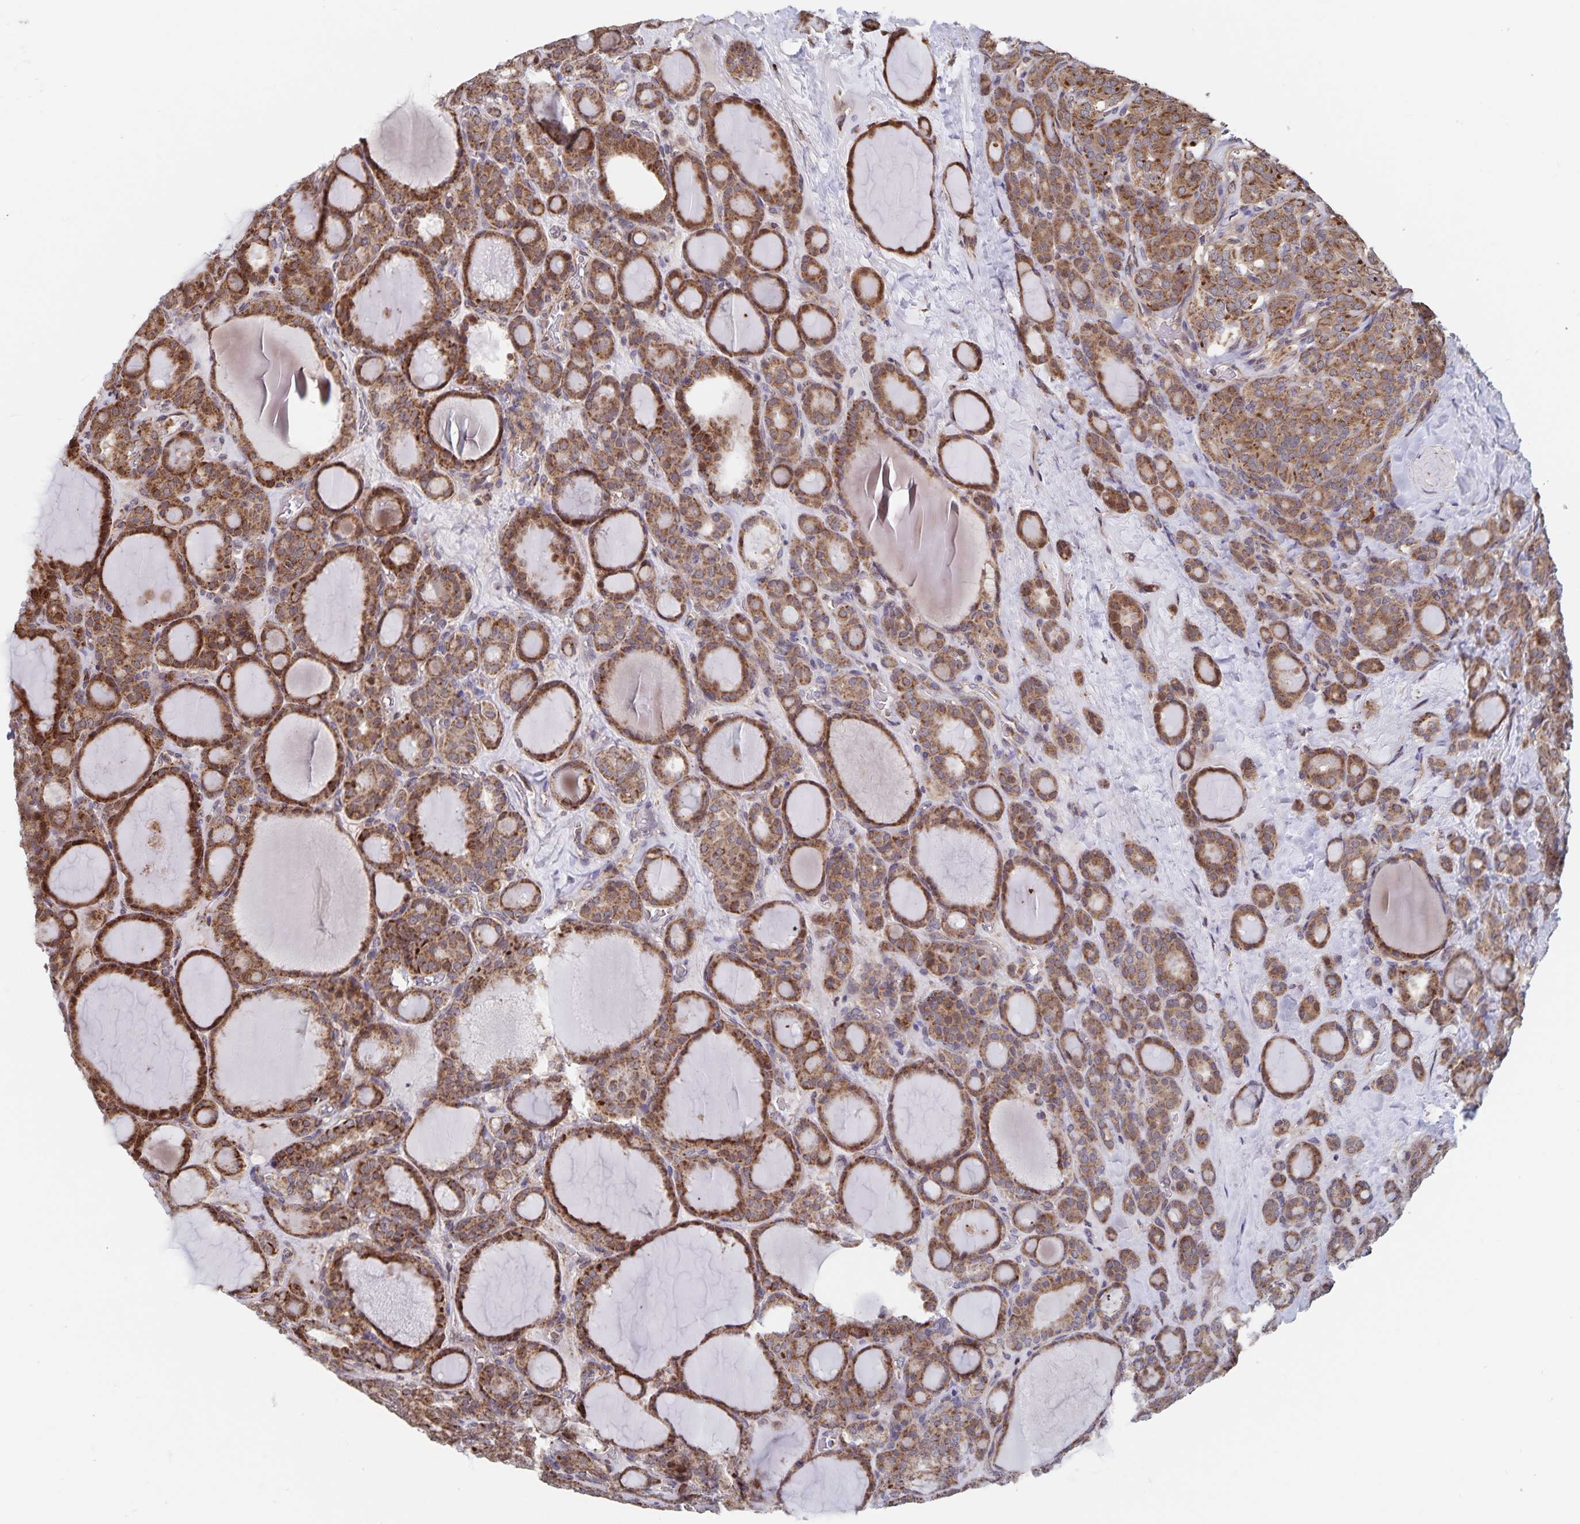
{"staining": {"intensity": "moderate", "quantity": ">75%", "location": "cytoplasmic/membranous"}, "tissue": "thyroid cancer", "cell_type": "Tumor cells", "image_type": "cancer", "snomed": [{"axis": "morphology", "description": "Normal tissue, NOS"}, {"axis": "morphology", "description": "Follicular adenoma carcinoma, NOS"}, {"axis": "topography", "description": "Thyroid gland"}], "caption": "Tumor cells demonstrate moderate cytoplasmic/membranous positivity in approximately >75% of cells in thyroid follicular adenoma carcinoma.", "gene": "ACACA", "patient": {"sex": "female", "age": 31}}